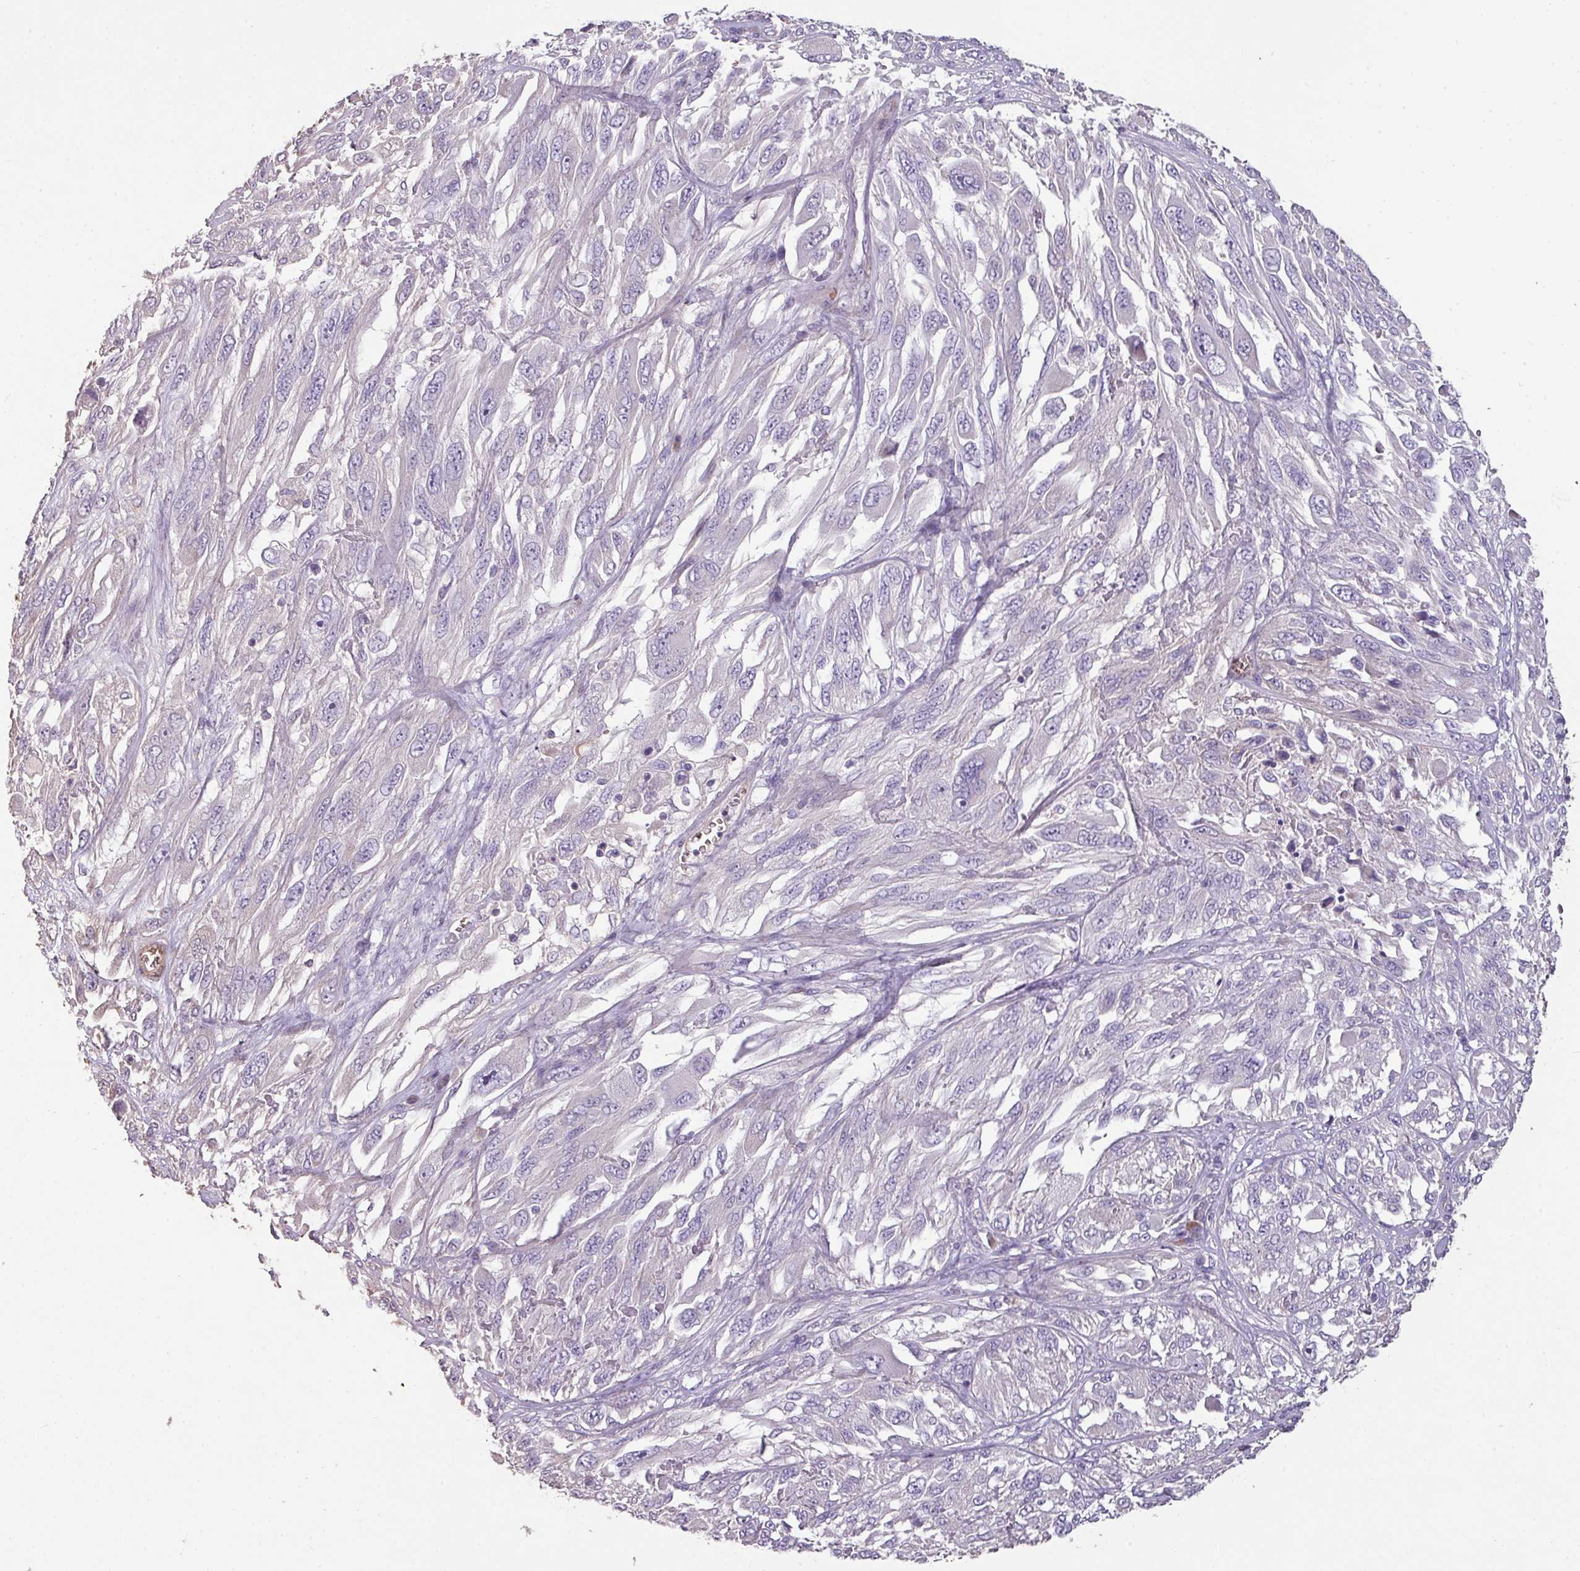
{"staining": {"intensity": "negative", "quantity": "none", "location": "none"}, "tissue": "melanoma", "cell_type": "Tumor cells", "image_type": "cancer", "snomed": [{"axis": "morphology", "description": "Malignant melanoma, NOS"}, {"axis": "topography", "description": "Skin"}], "caption": "A micrograph of human melanoma is negative for staining in tumor cells. (DAB immunohistochemistry (IHC) visualized using brightfield microscopy, high magnification).", "gene": "NHSL2", "patient": {"sex": "female", "age": 91}}